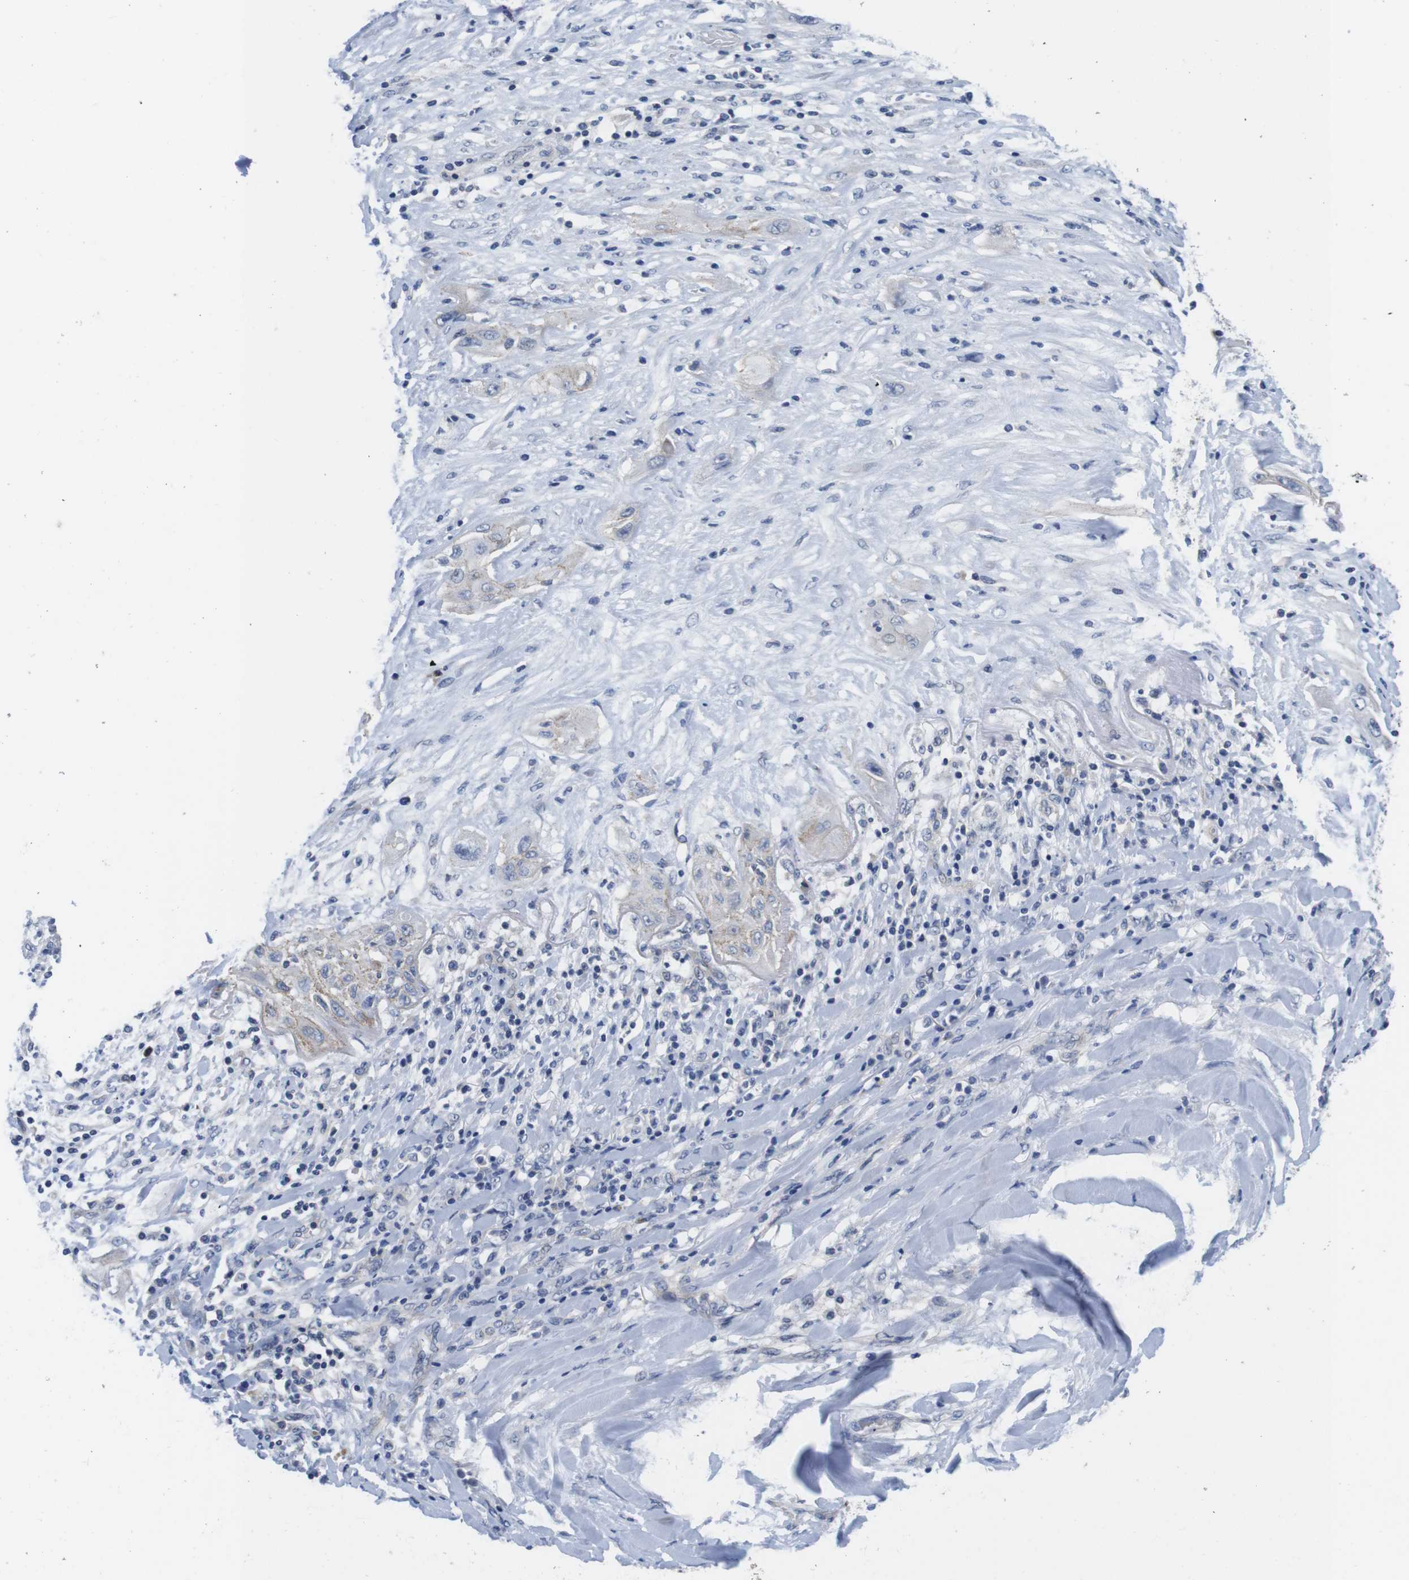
{"staining": {"intensity": "negative", "quantity": "none", "location": "none"}, "tissue": "lung cancer", "cell_type": "Tumor cells", "image_type": "cancer", "snomed": [{"axis": "morphology", "description": "Squamous cell carcinoma, NOS"}, {"axis": "topography", "description": "Lung"}], "caption": "Histopathology image shows no significant protein positivity in tumor cells of lung squamous cell carcinoma.", "gene": "SCRIB", "patient": {"sex": "female", "age": 47}}